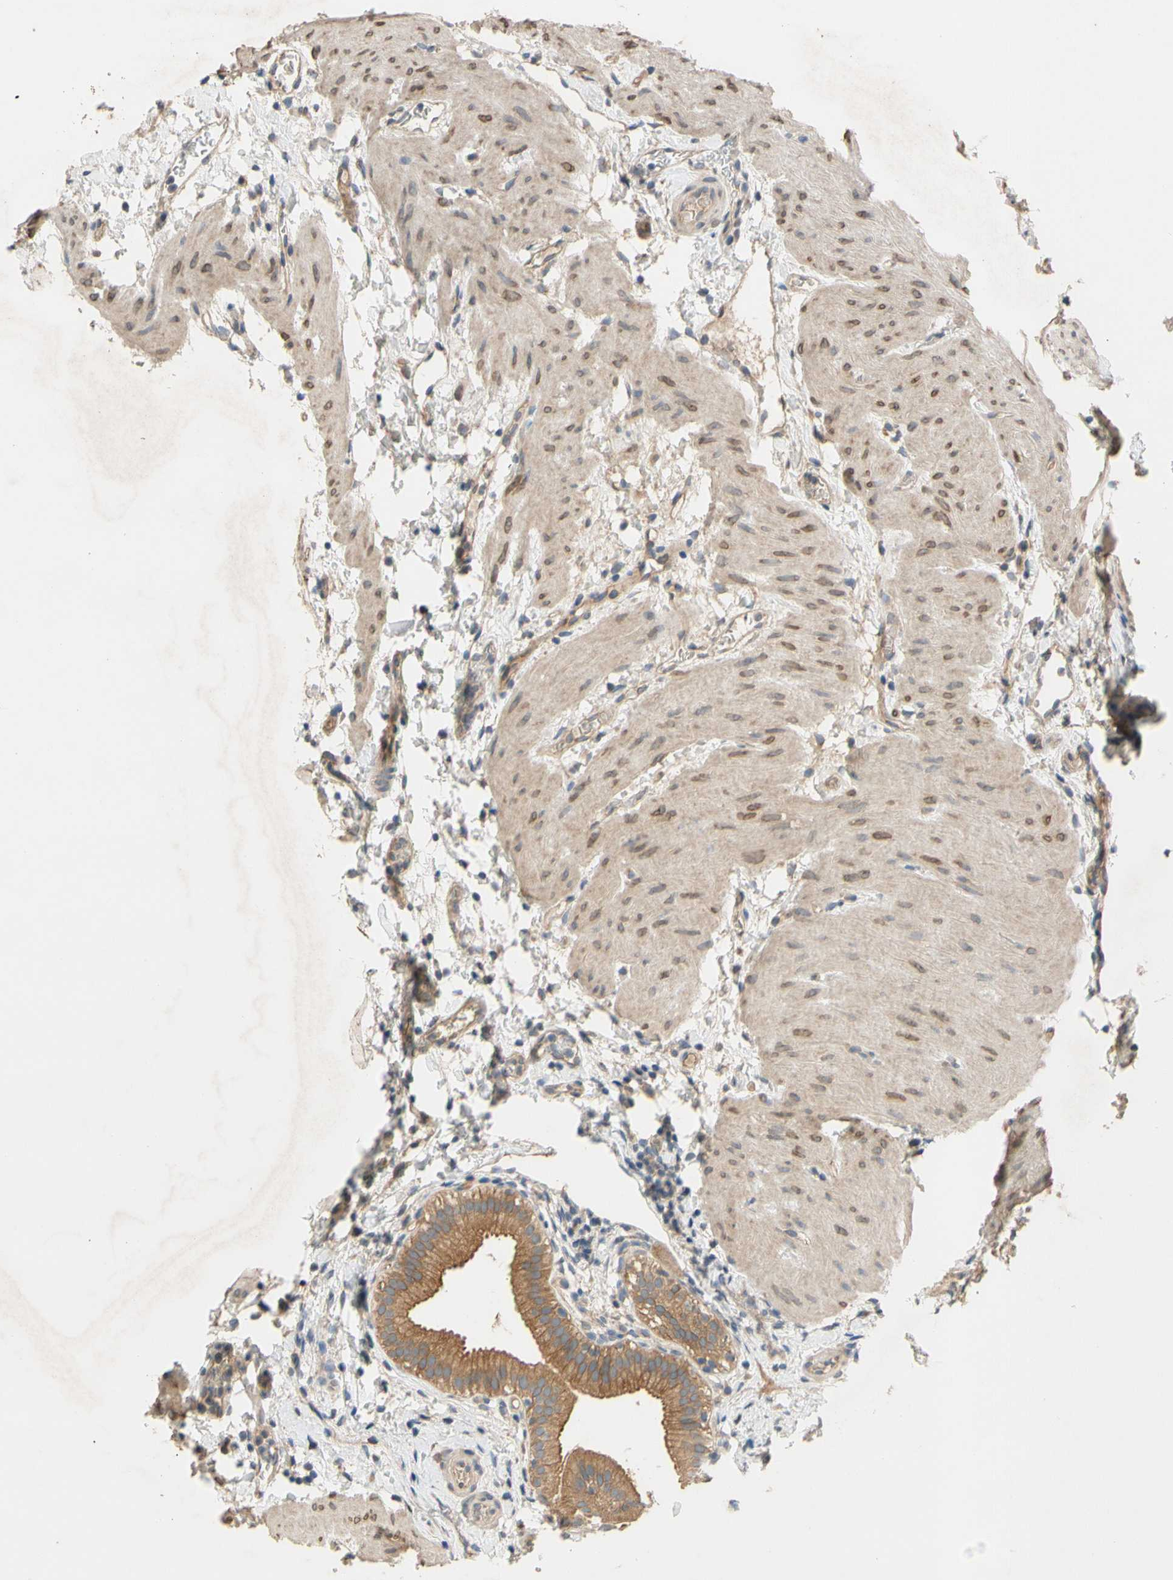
{"staining": {"intensity": "moderate", "quantity": ">75%", "location": "cytoplasmic/membranous"}, "tissue": "gallbladder", "cell_type": "Glandular cells", "image_type": "normal", "snomed": [{"axis": "morphology", "description": "Normal tissue, NOS"}, {"axis": "topography", "description": "Gallbladder"}], "caption": "Glandular cells display moderate cytoplasmic/membranous positivity in about >75% of cells in unremarkable gallbladder. (IHC, brightfield microscopy, high magnification).", "gene": "MBTPS2", "patient": {"sex": "female", "age": 26}}